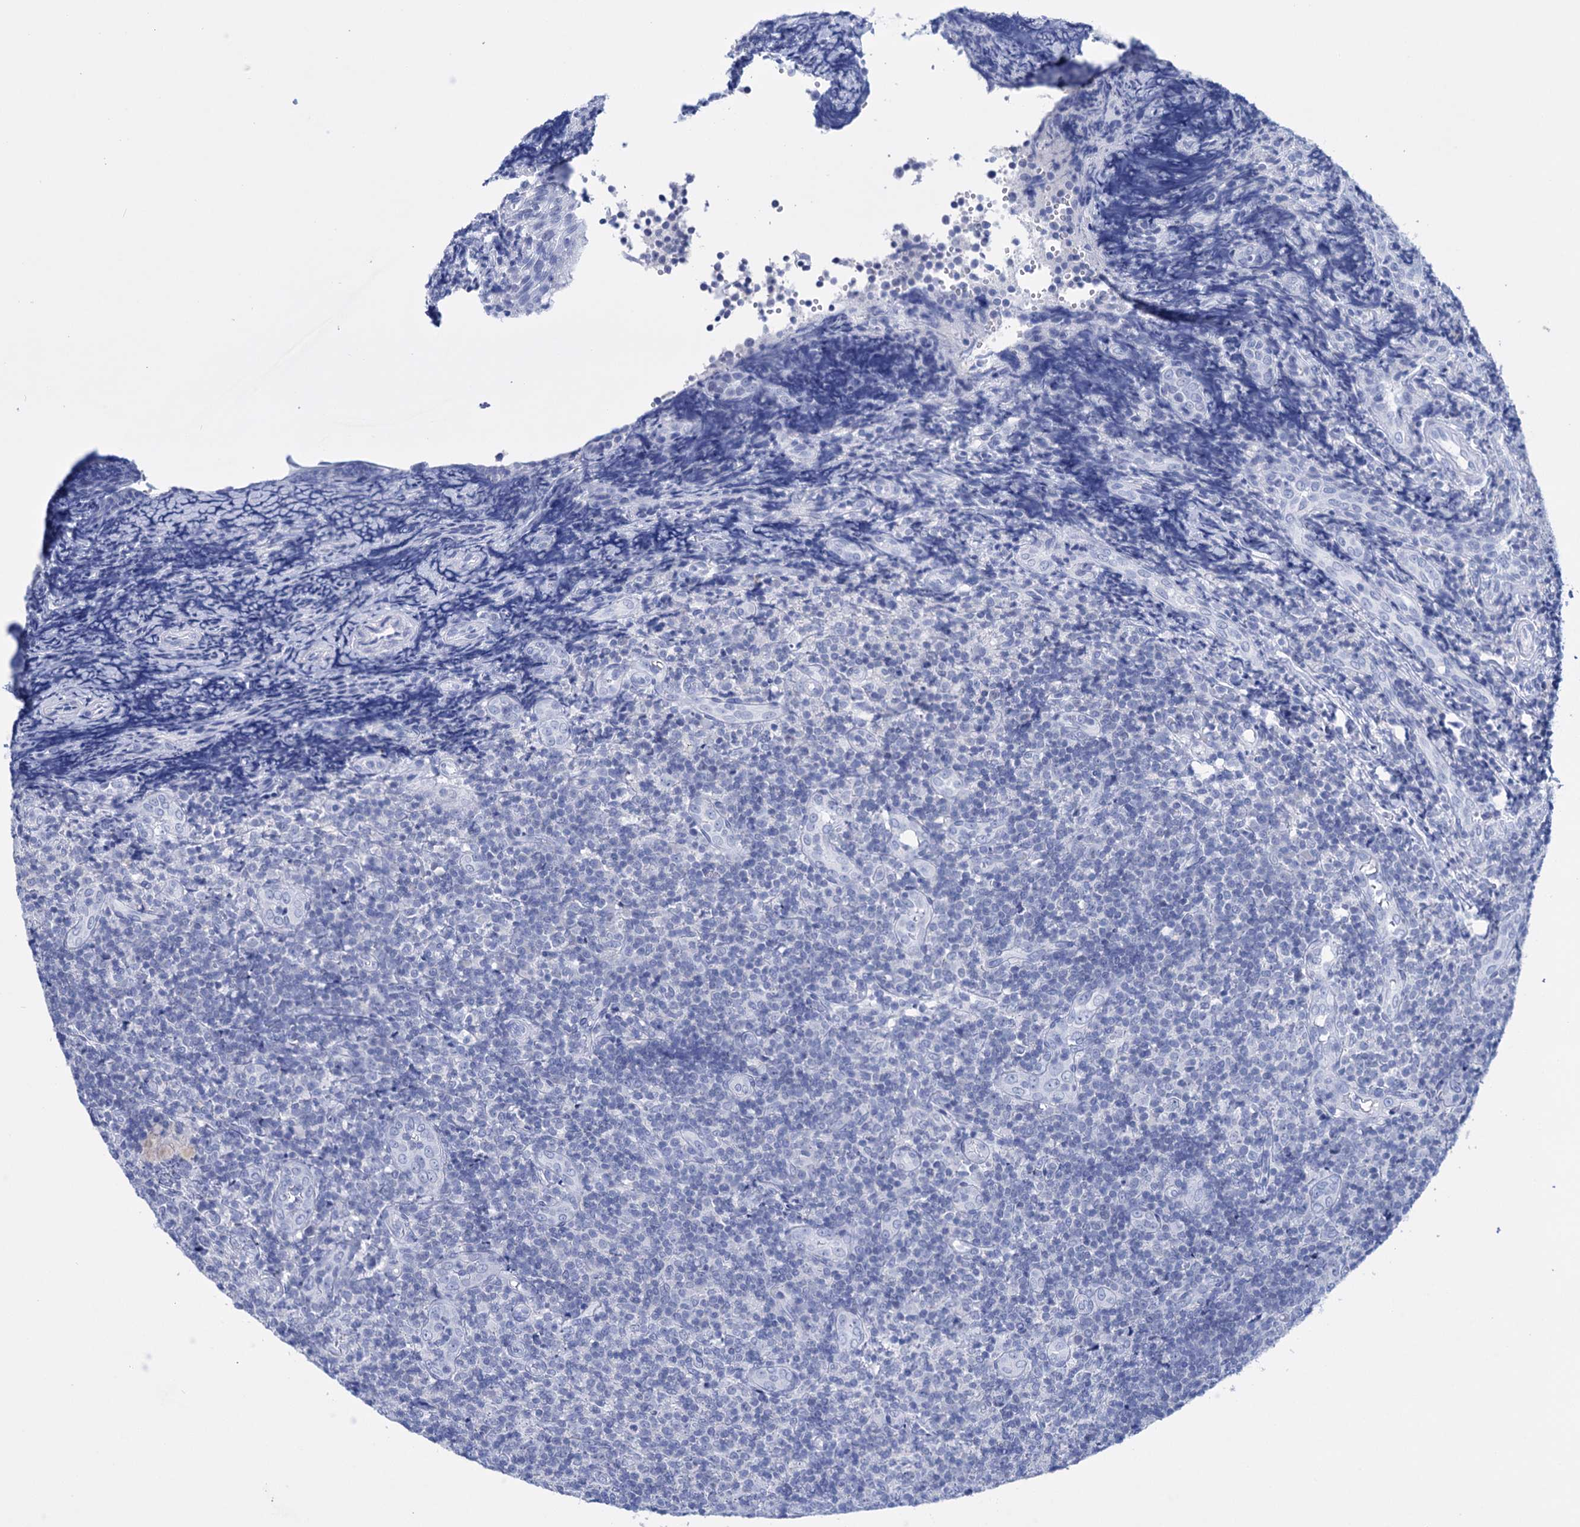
{"staining": {"intensity": "negative", "quantity": "none", "location": "none"}, "tissue": "tonsil", "cell_type": "Germinal center cells", "image_type": "normal", "snomed": [{"axis": "morphology", "description": "Normal tissue, NOS"}, {"axis": "topography", "description": "Tonsil"}], "caption": "High magnification brightfield microscopy of normal tonsil stained with DAB (3,3'-diaminobenzidine) (brown) and counterstained with hematoxylin (blue): germinal center cells show no significant positivity. The staining was performed using DAB to visualize the protein expression in brown, while the nuclei were stained in blue with hematoxylin (Magnification: 20x).", "gene": "FBXW12", "patient": {"sex": "female", "age": 19}}